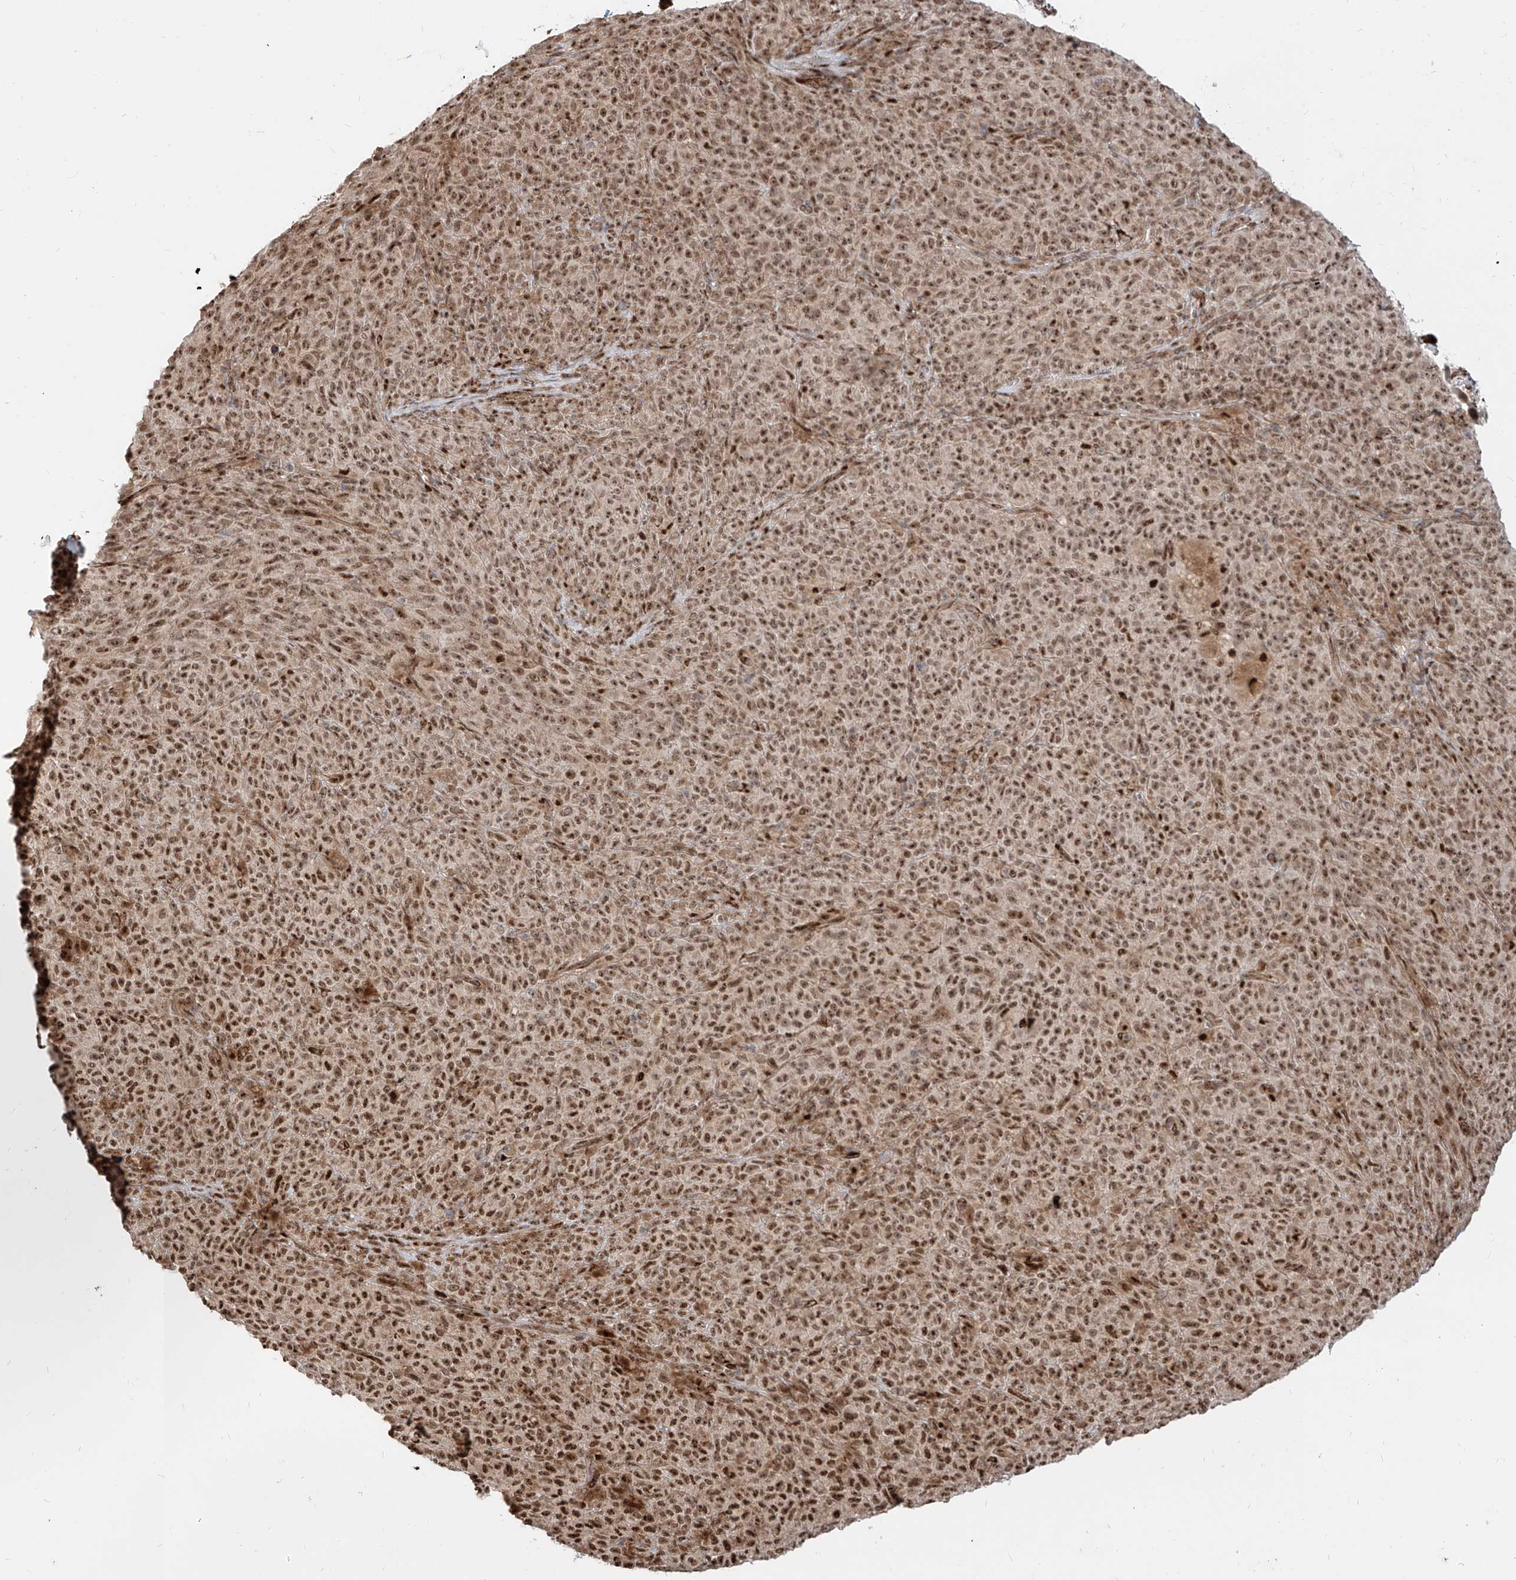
{"staining": {"intensity": "moderate", "quantity": ">75%", "location": "nuclear"}, "tissue": "melanoma", "cell_type": "Tumor cells", "image_type": "cancer", "snomed": [{"axis": "morphology", "description": "Malignant melanoma, NOS"}, {"axis": "topography", "description": "Skin"}], "caption": "Tumor cells show medium levels of moderate nuclear staining in about >75% of cells in human malignant melanoma.", "gene": "ZNF710", "patient": {"sex": "female", "age": 82}}